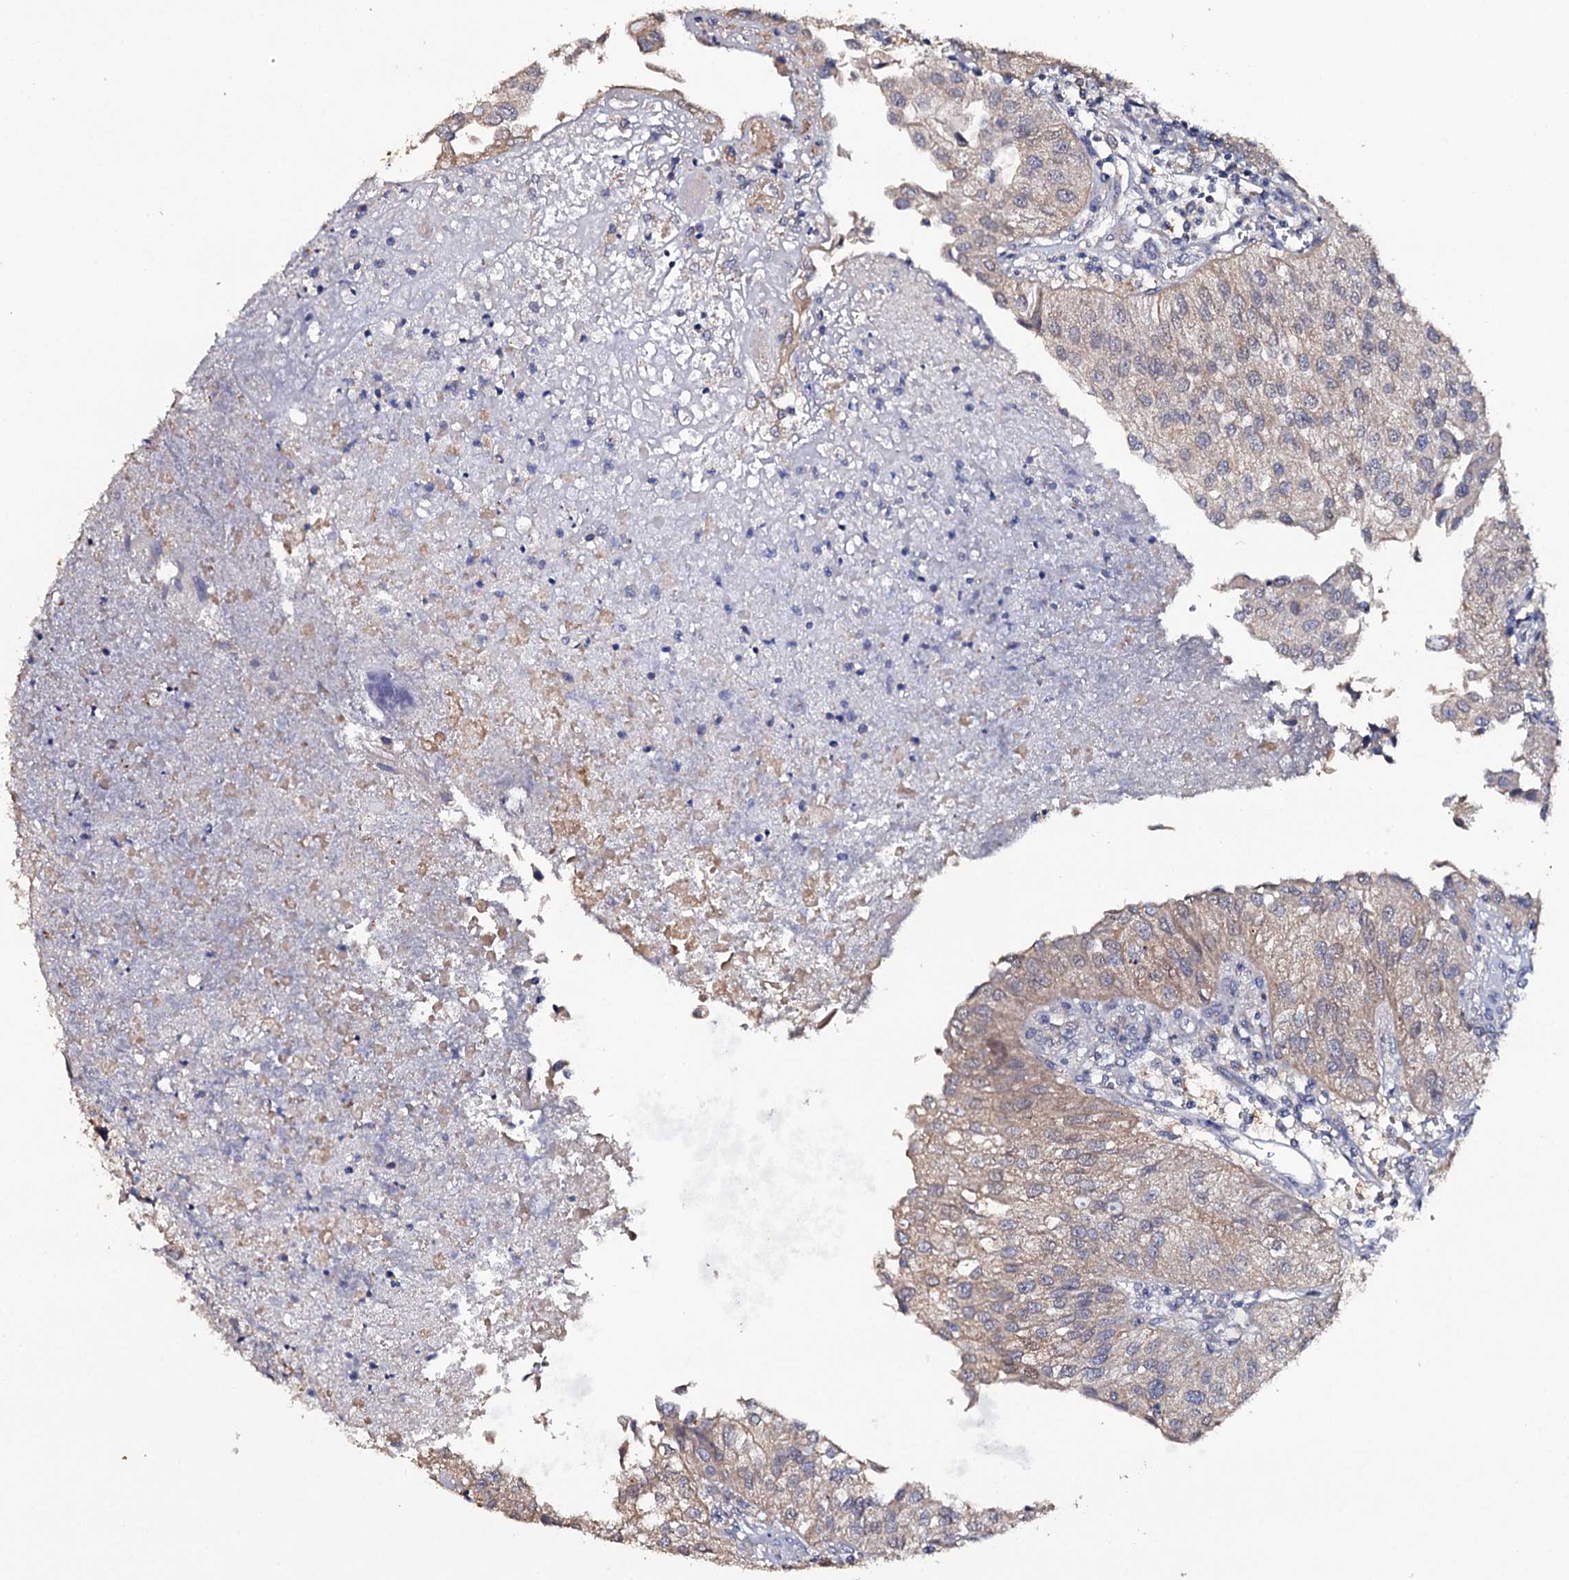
{"staining": {"intensity": "weak", "quantity": "<25%", "location": "cytoplasmic/membranous"}, "tissue": "urothelial cancer", "cell_type": "Tumor cells", "image_type": "cancer", "snomed": [{"axis": "morphology", "description": "Urothelial carcinoma, Low grade"}, {"axis": "topography", "description": "Urinary bladder"}], "caption": "Immunohistochemical staining of human urothelial carcinoma (low-grade) reveals no significant positivity in tumor cells.", "gene": "CRYL1", "patient": {"sex": "female", "age": 89}}